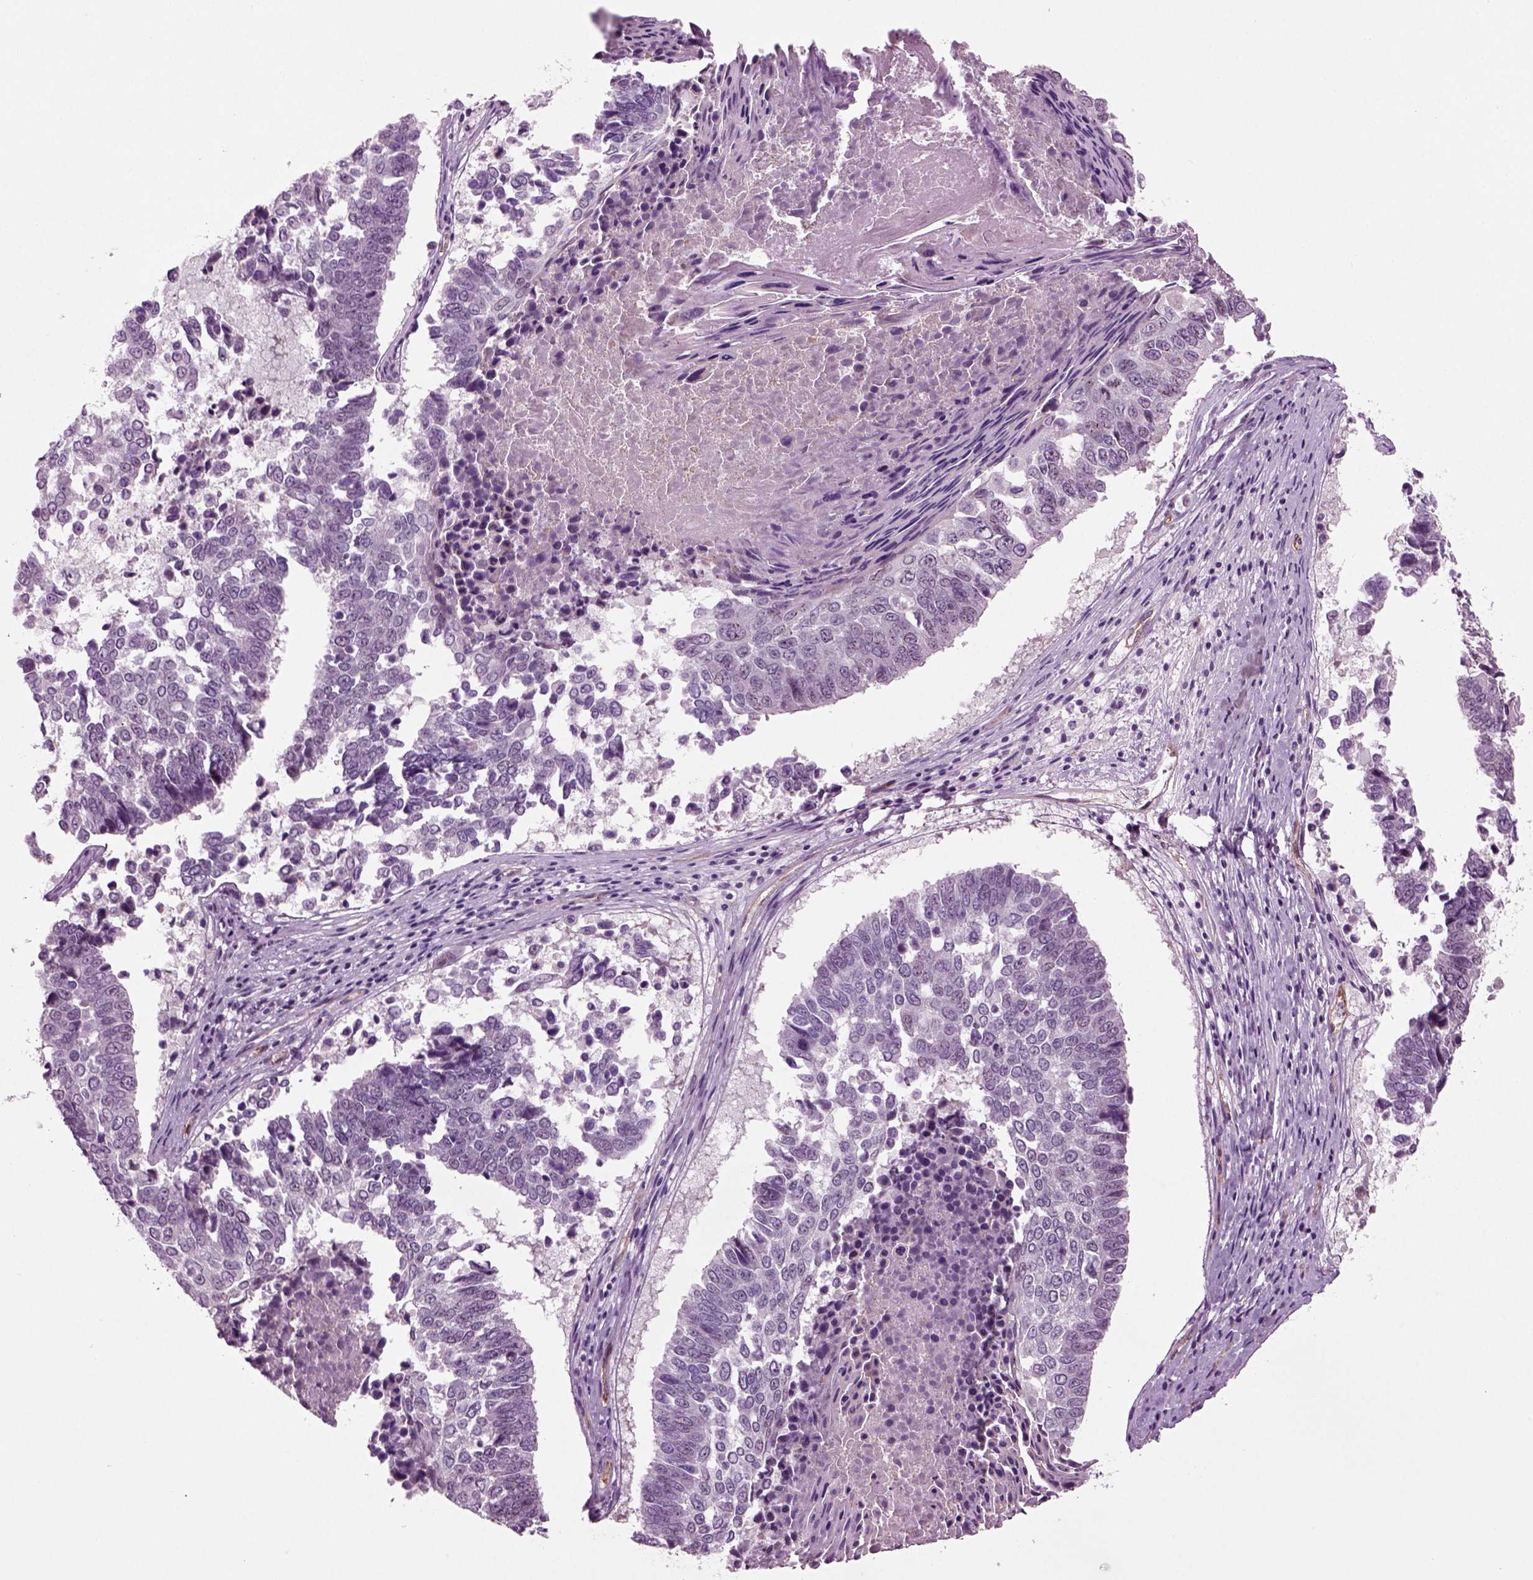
{"staining": {"intensity": "negative", "quantity": "none", "location": "none"}, "tissue": "lung cancer", "cell_type": "Tumor cells", "image_type": "cancer", "snomed": [{"axis": "morphology", "description": "Squamous cell carcinoma, NOS"}, {"axis": "topography", "description": "Lung"}], "caption": "Human lung squamous cell carcinoma stained for a protein using immunohistochemistry exhibits no positivity in tumor cells.", "gene": "COL9A2", "patient": {"sex": "male", "age": 73}}